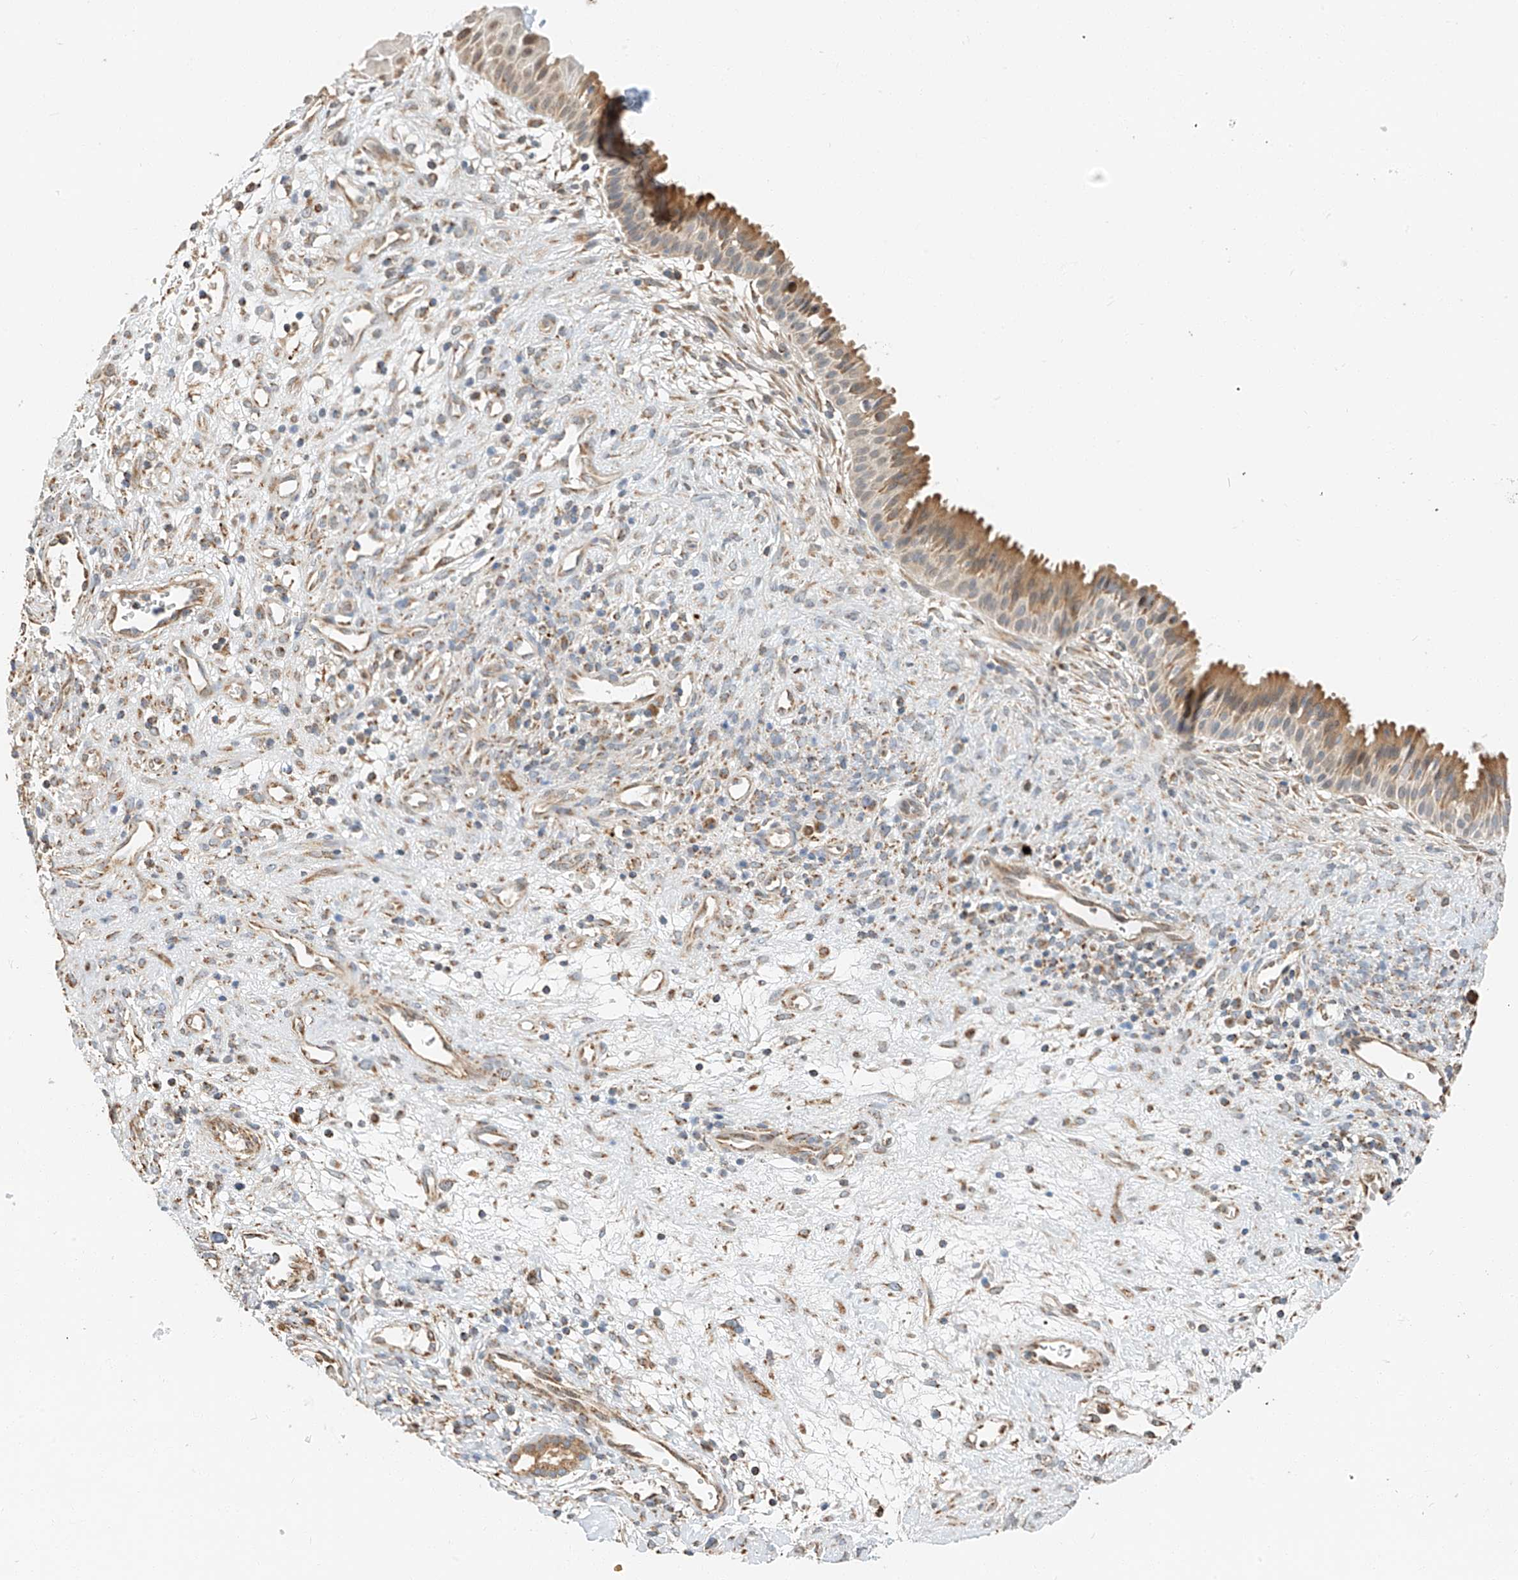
{"staining": {"intensity": "moderate", "quantity": "25%-75%", "location": "cytoplasmic/membranous"}, "tissue": "nasopharynx", "cell_type": "Respiratory epithelial cells", "image_type": "normal", "snomed": [{"axis": "morphology", "description": "Normal tissue, NOS"}, {"axis": "topography", "description": "Nasopharynx"}], "caption": "Human nasopharynx stained for a protein (brown) shows moderate cytoplasmic/membranous positive staining in approximately 25%-75% of respiratory epithelial cells.", "gene": "YIPF7", "patient": {"sex": "male", "age": 22}}